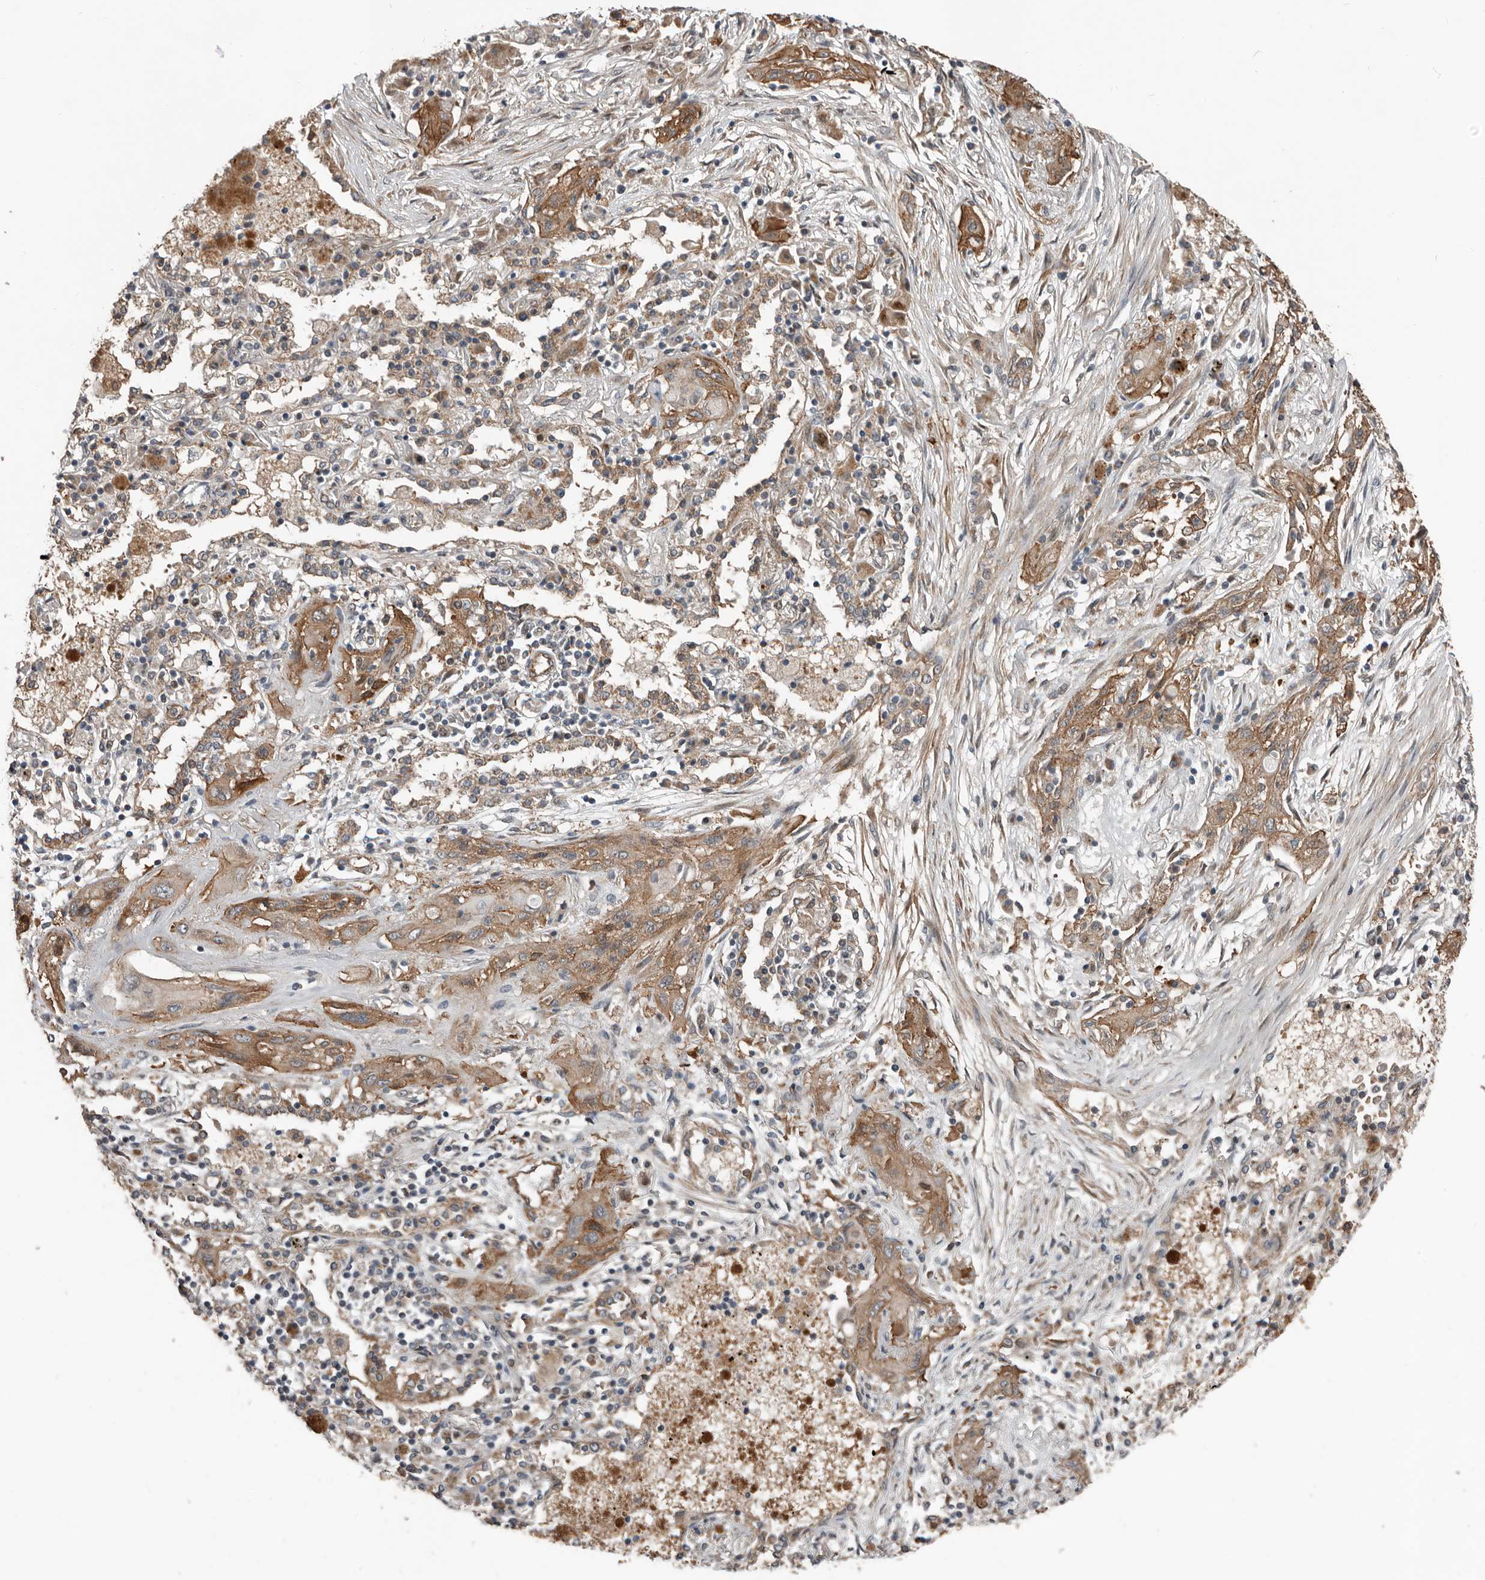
{"staining": {"intensity": "moderate", "quantity": ">75%", "location": "cytoplasmic/membranous"}, "tissue": "lung cancer", "cell_type": "Tumor cells", "image_type": "cancer", "snomed": [{"axis": "morphology", "description": "Squamous cell carcinoma, NOS"}, {"axis": "topography", "description": "Lung"}], "caption": "This is an image of IHC staining of squamous cell carcinoma (lung), which shows moderate staining in the cytoplasmic/membranous of tumor cells.", "gene": "YOD1", "patient": {"sex": "female", "age": 47}}